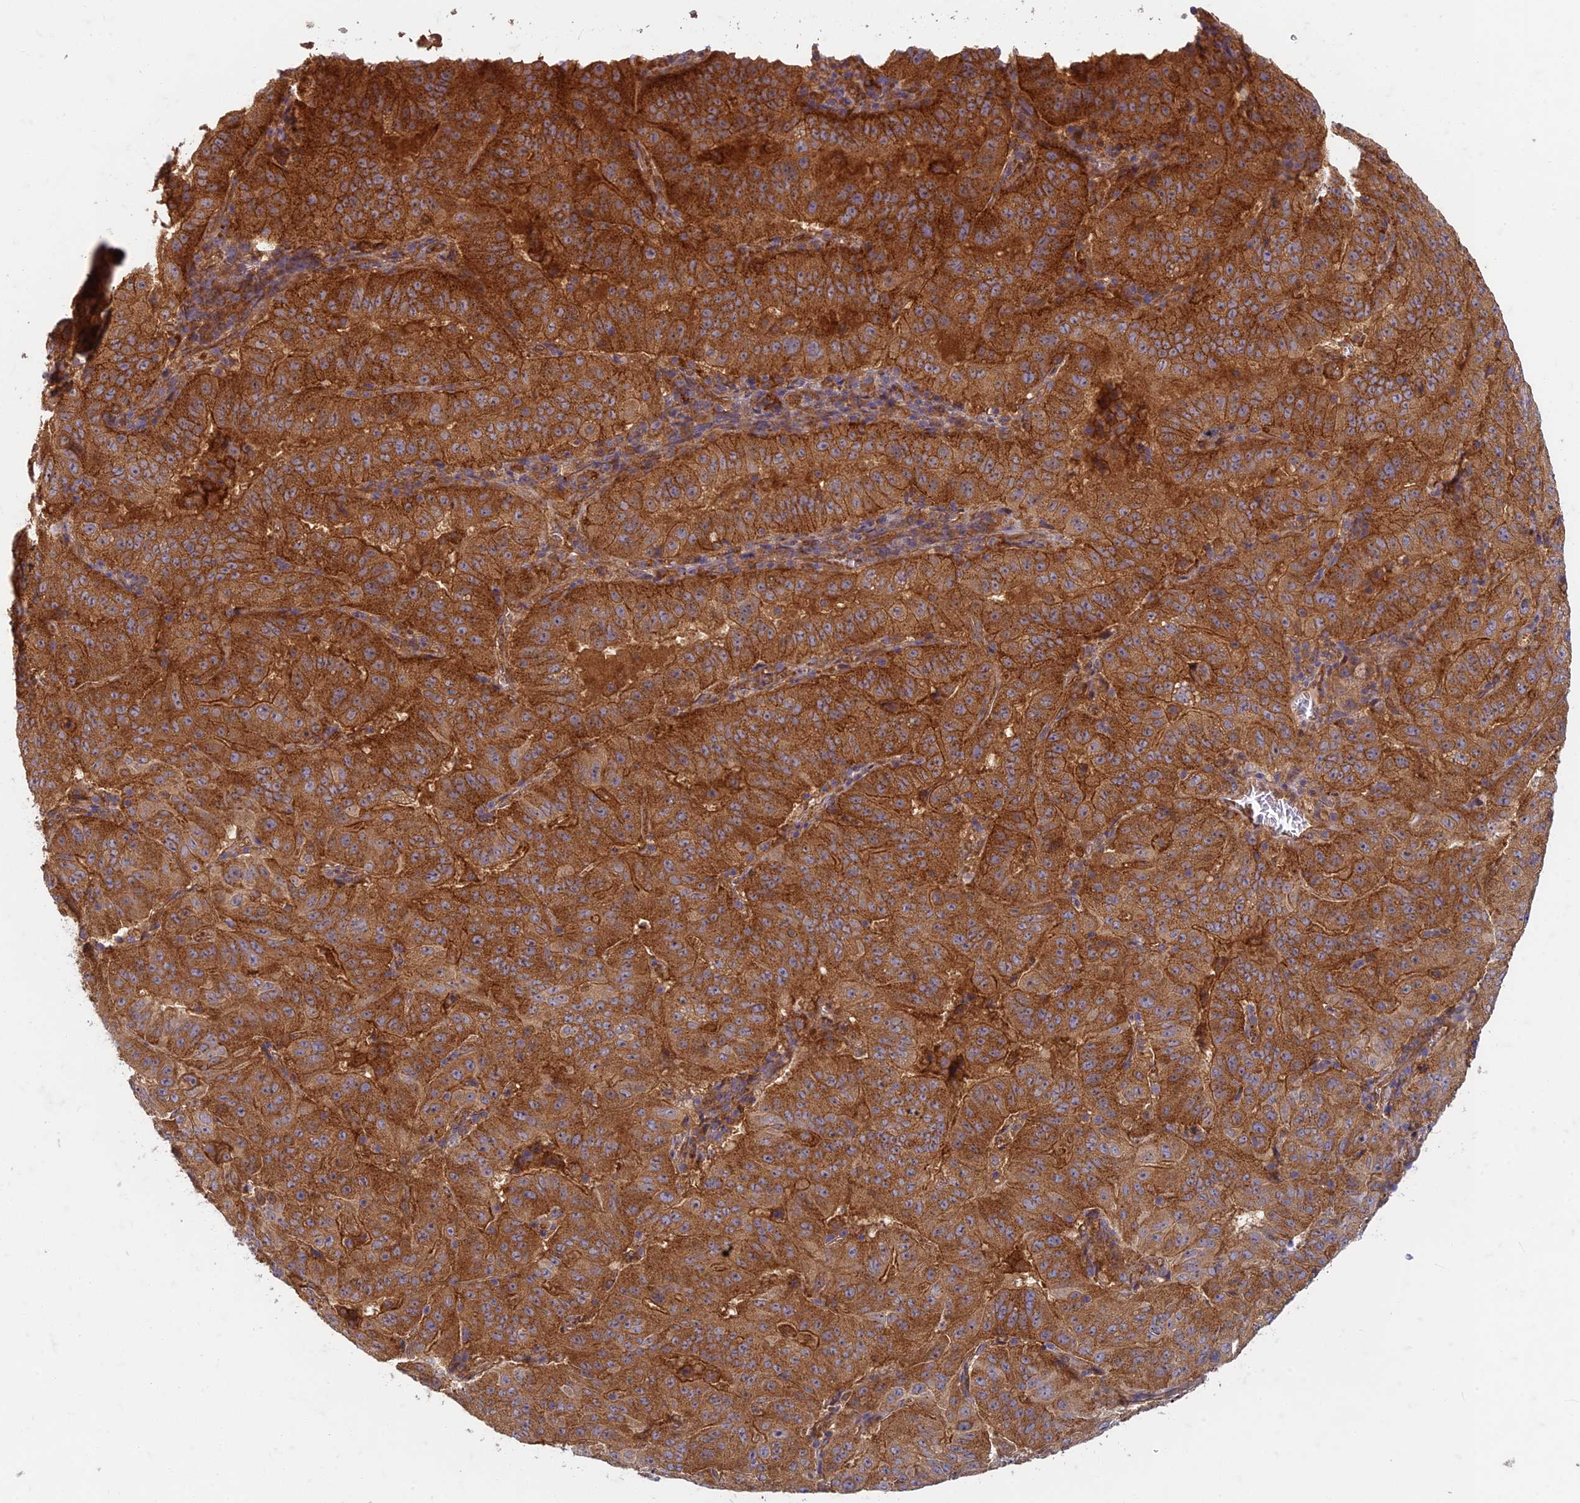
{"staining": {"intensity": "strong", "quantity": "25%-75%", "location": "cytoplasmic/membranous"}, "tissue": "pancreatic cancer", "cell_type": "Tumor cells", "image_type": "cancer", "snomed": [{"axis": "morphology", "description": "Adenocarcinoma, NOS"}, {"axis": "topography", "description": "Pancreas"}], "caption": "Immunohistochemistry (DAB) staining of human pancreatic cancer reveals strong cytoplasmic/membranous protein positivity in approximately 25%-75% of tumor cells.", "gene": "TCF25", "patient": {"sex": "male", "age": 63}}